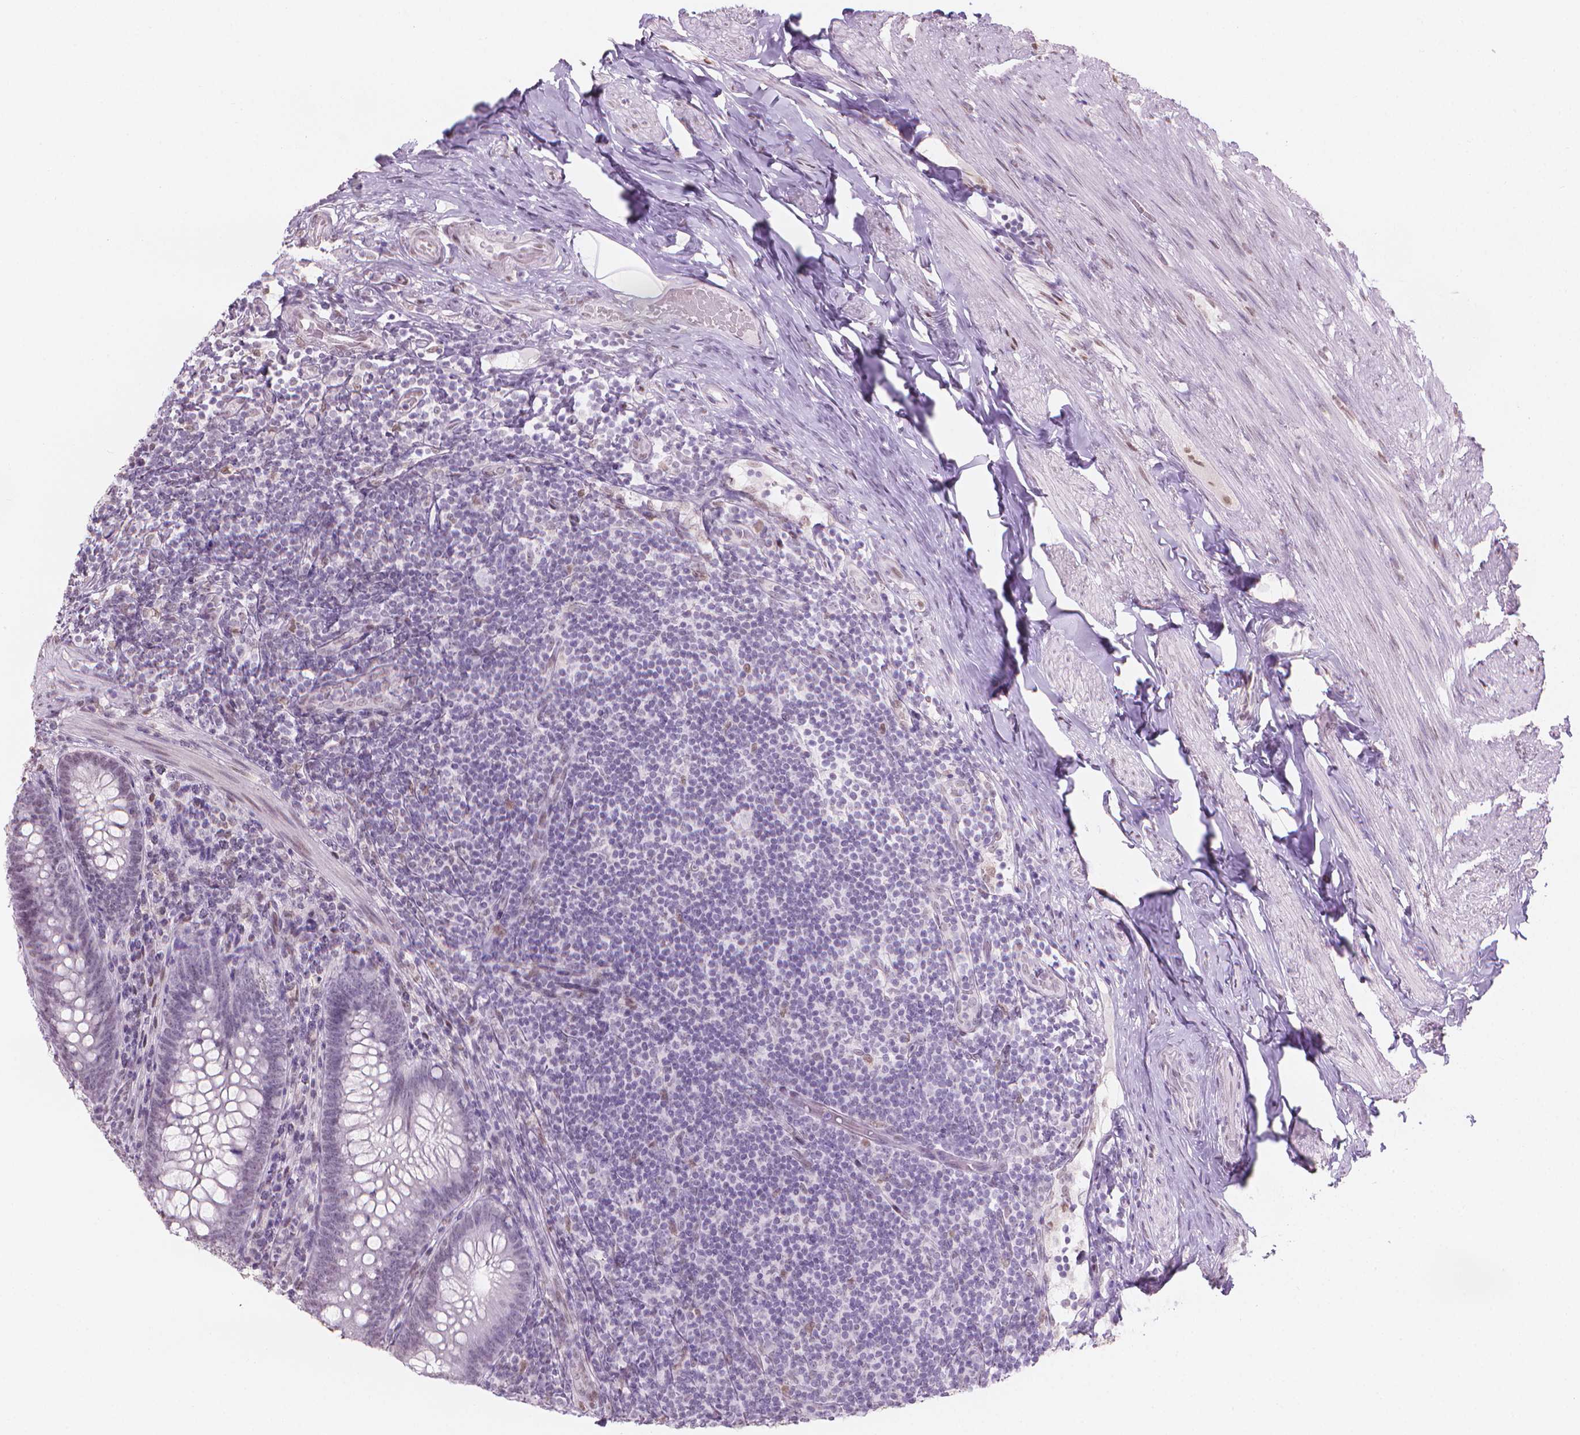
{"staining": {"intensity": "negative", "quantity": "none", "location": "none"}, "tissue": "appendix", "cell_type": "Glandular cells", "image_type": "normal", "snomed": [{"axis": "morphology", "description": "Normal tissue, NOS"}, {"axis": "topography", "description": "Appendix"}], "caption": "IHC photomicrograph of unremarkable appendix: human appendix stained with DAB (3,3'-diaminobenzidine) exhibits no significant protein expression in glandular cells.", "gene": "PIAS2", "patient": {"sex": "male", "age": 47}}